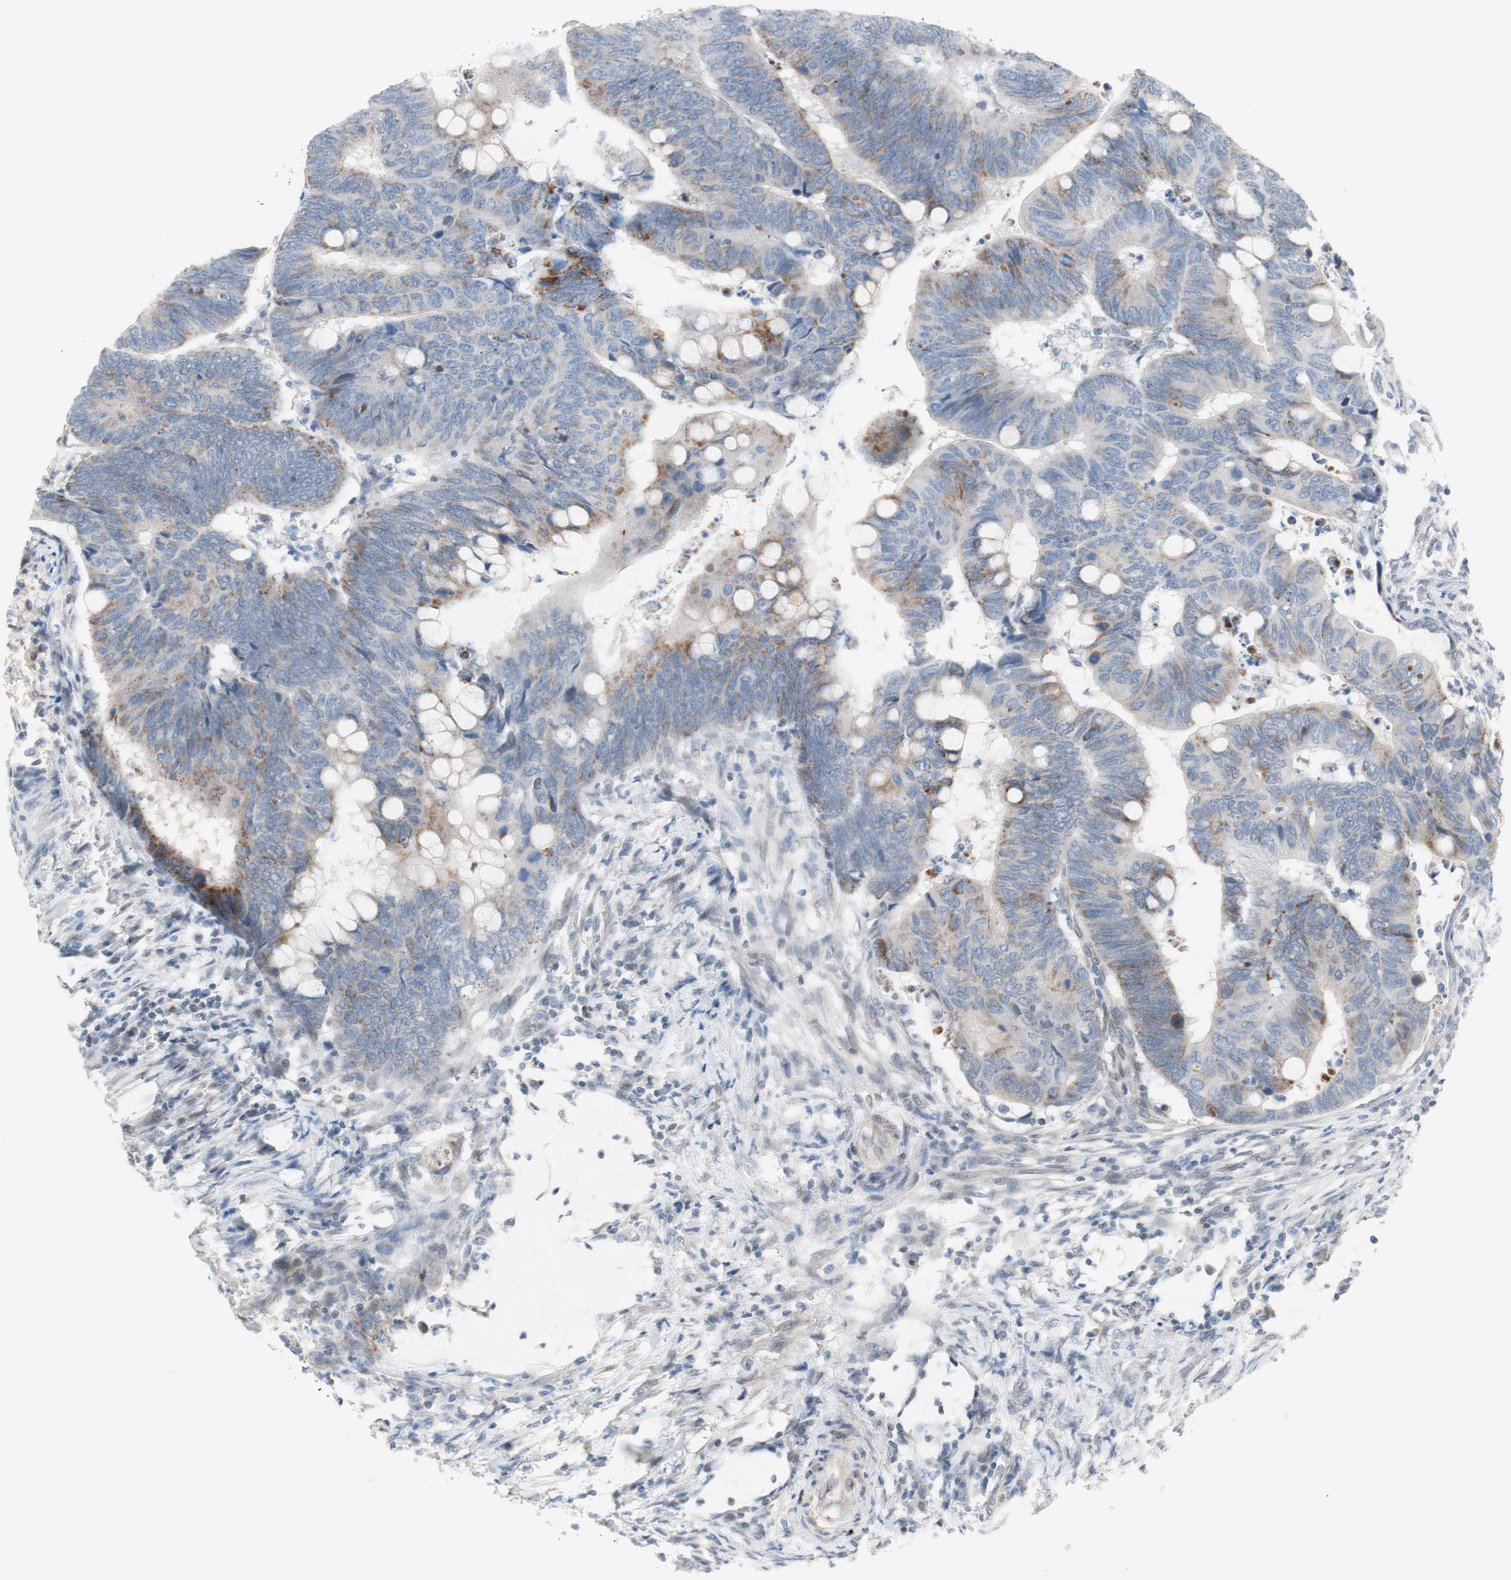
{"staining": {"intensity": "moderate", "quantity": "25%-75%", "location": "cytoplasmic/membranous"}, "tissue": "colorectal cancer", "cell_type": "Tumor cells", "image_type": "cancer", "snomed": [{"axis": "morphology", "description": "Normal tissue, NOS"}, {"axis": "morphology", "description": "Adenocarcinoma, NOS"}, {"axis": "topography", "description": "Rectum"}, {"axis": "topography", "description": "Peripheral nerve tissue"}], "caption": "This image shows colorectal cancer (adenocarcinoma) stained with IHC to label a protein in brown. The cytoplasmic/membranous of tumor cells show moderate positivity for the protein. Nuclei are counter-stained blue.", "gene": "ARNT2", "patient": {"sex": "male", "age": 92}}